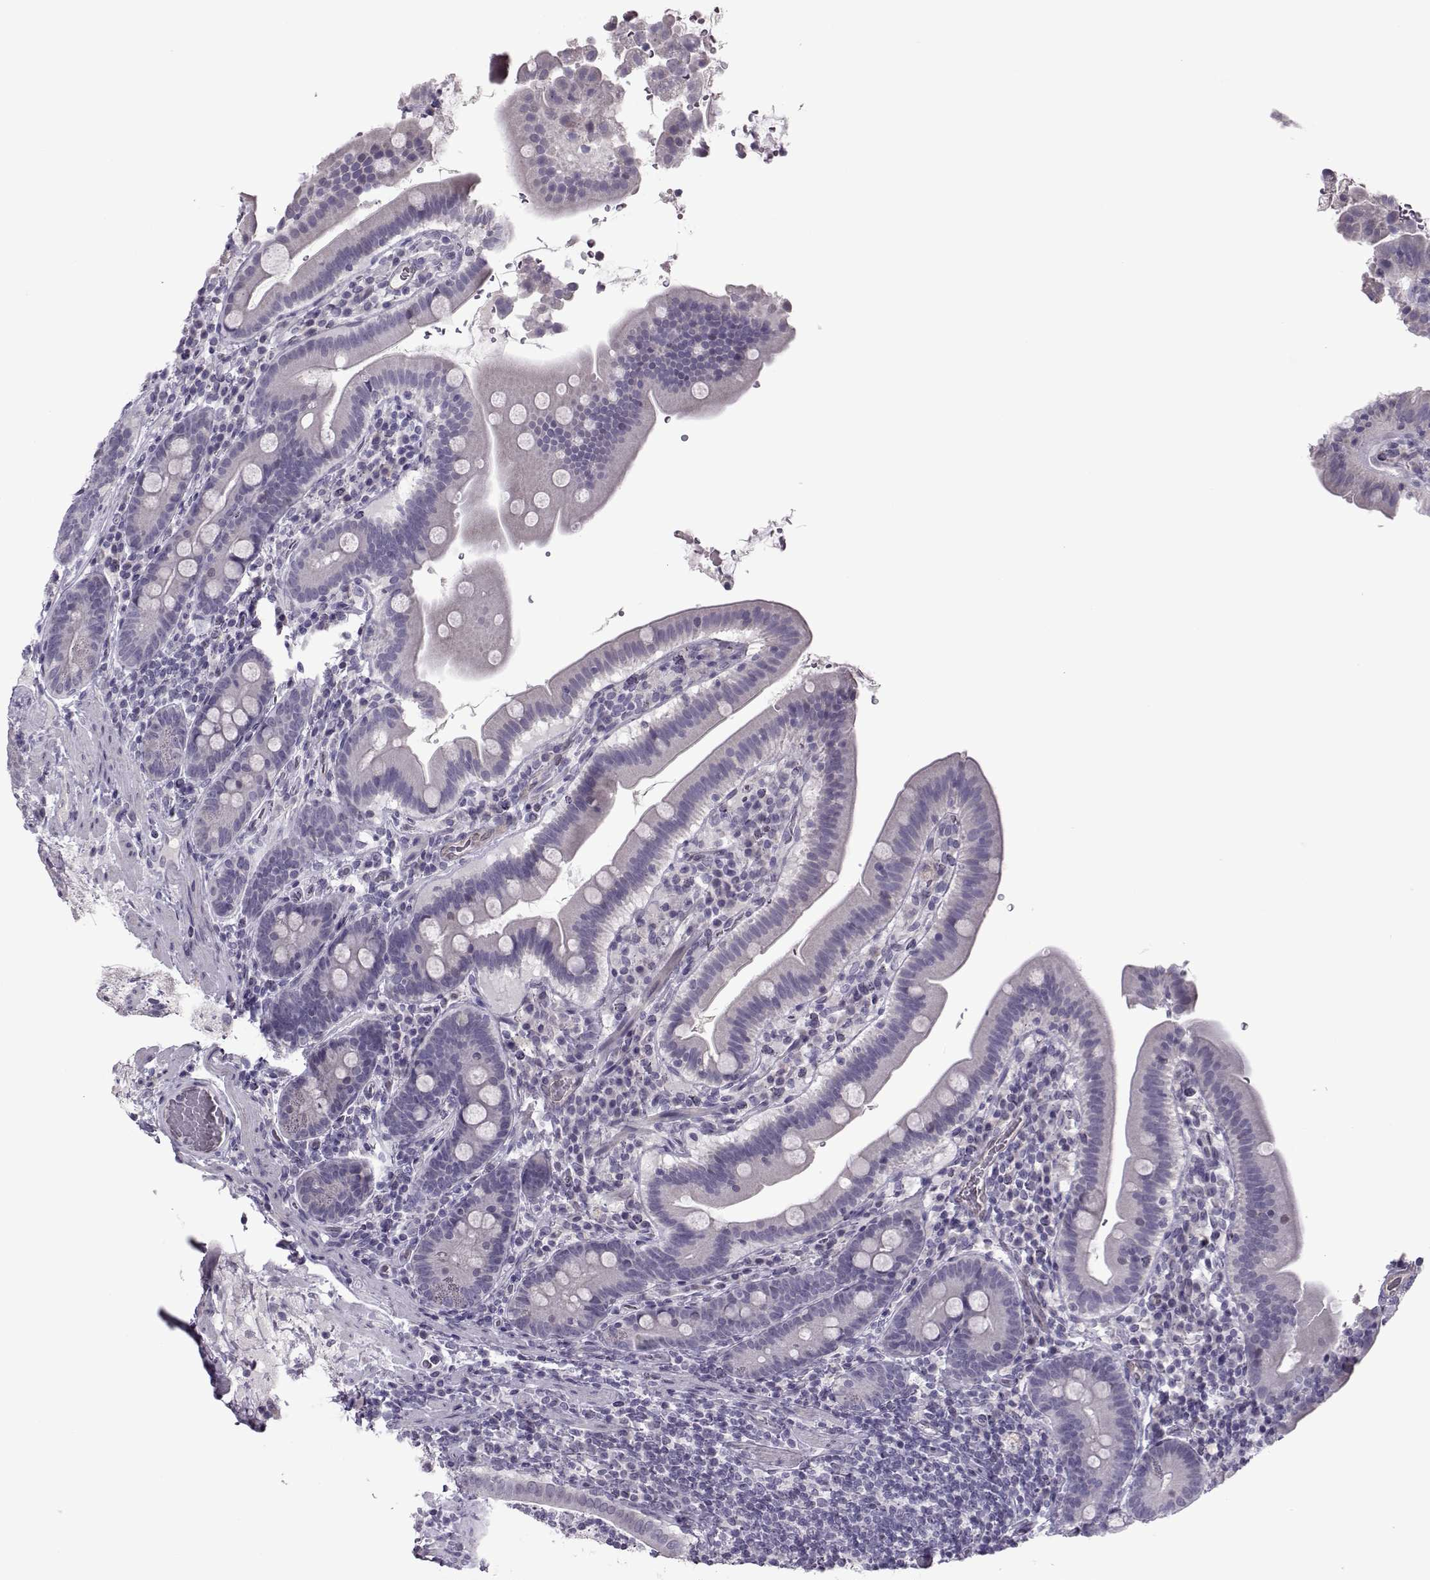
{"staining": {"intensity": "negative", "quantity": "none", "location": "none"}, "tissue": "small intestine", "cell_type": "Glandular cells", "image_type": "normal", "snomed": [{"axis": "morphology", "description": "Normal tissue, NOS"}, {"axis": "topography", "description": "Small intestine"}], "caption": "Human small intestine stained for a protein using immunohistochemistry exhibits no positivity in glandular cells.", "gene": "ASRGL1", "patient": {"sex": "male", "age": 26}}